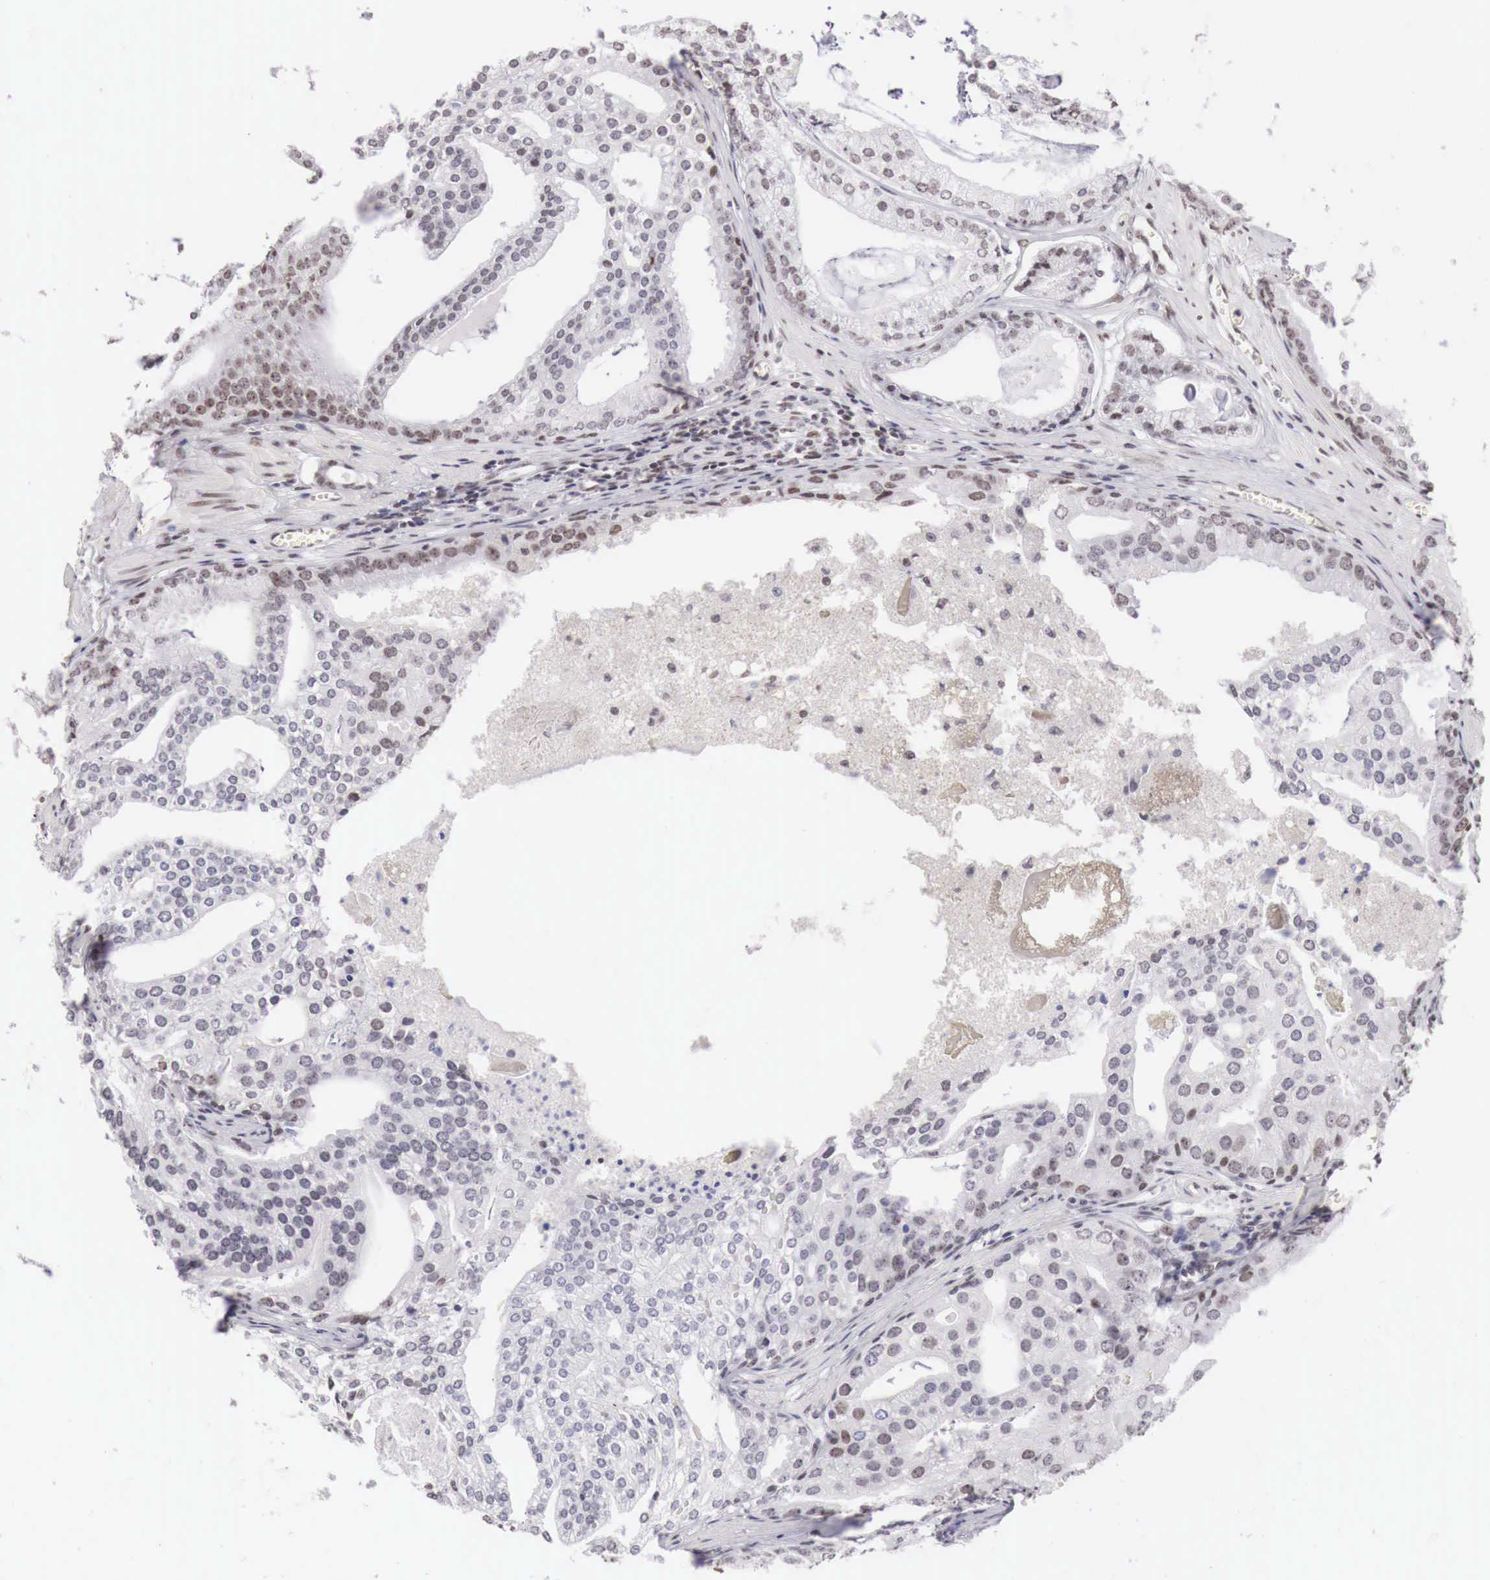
{"staining": {"intensity": "moderate", "quantity": "<25%", "location": "nuclear"}, "tissue": "prostate cancer", "cell_type": "Tumor cells", "image_type": "cancer", "snomed": [{"axis": "morphology", "description": "Adenocarcinoma, High grade"}, {"axis": "topography", "description": "Prostate"}], "caption": "Immunohistochemistry (IHC) micrograph of human prostate cancer stained for a protein (brown), which reveals low levels of moderate nuclear staining in about <25% of tumor cells.", "gene": "PHF14", "patient": {"sex": "male", "age": 56}}